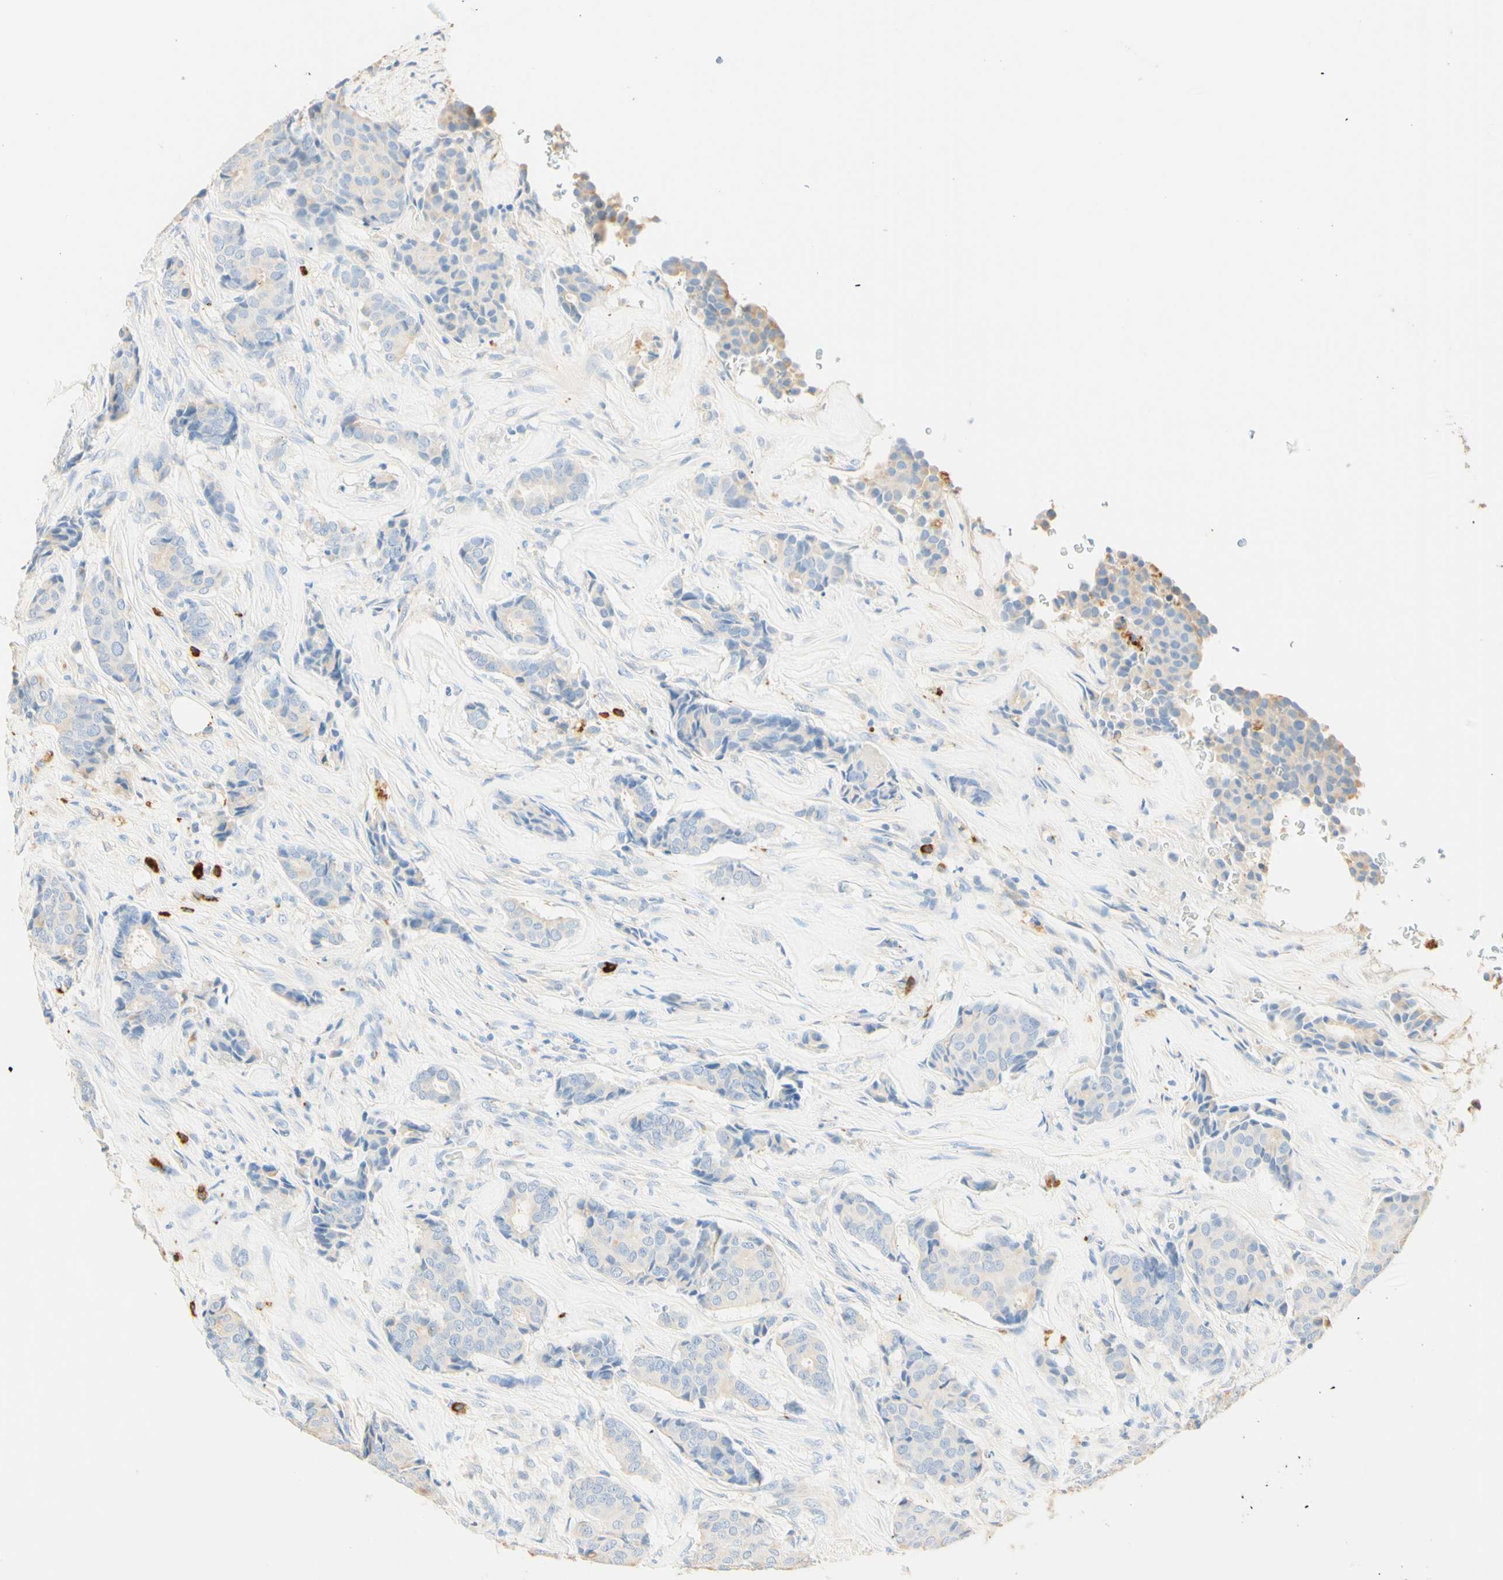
{"staining": {"intensity": "weak", "quantity": "<25%", "location": "cytoplasmic/membranous"}, "tissue": "breast cancer", "cell_type": "Tumor cells", "image_type": "cancer", "snomed": [{"axis": "morphology", "description": "Duct carcinoma"}, {"axis": "topography", "description": "Breast"}], "caption": "Immunohistochemical staining of breast invasive ductal carcinoma reveals no significant staining in tumor cells.", "gene": "CD63", "patient": {"sex": "female", "age": 75}}